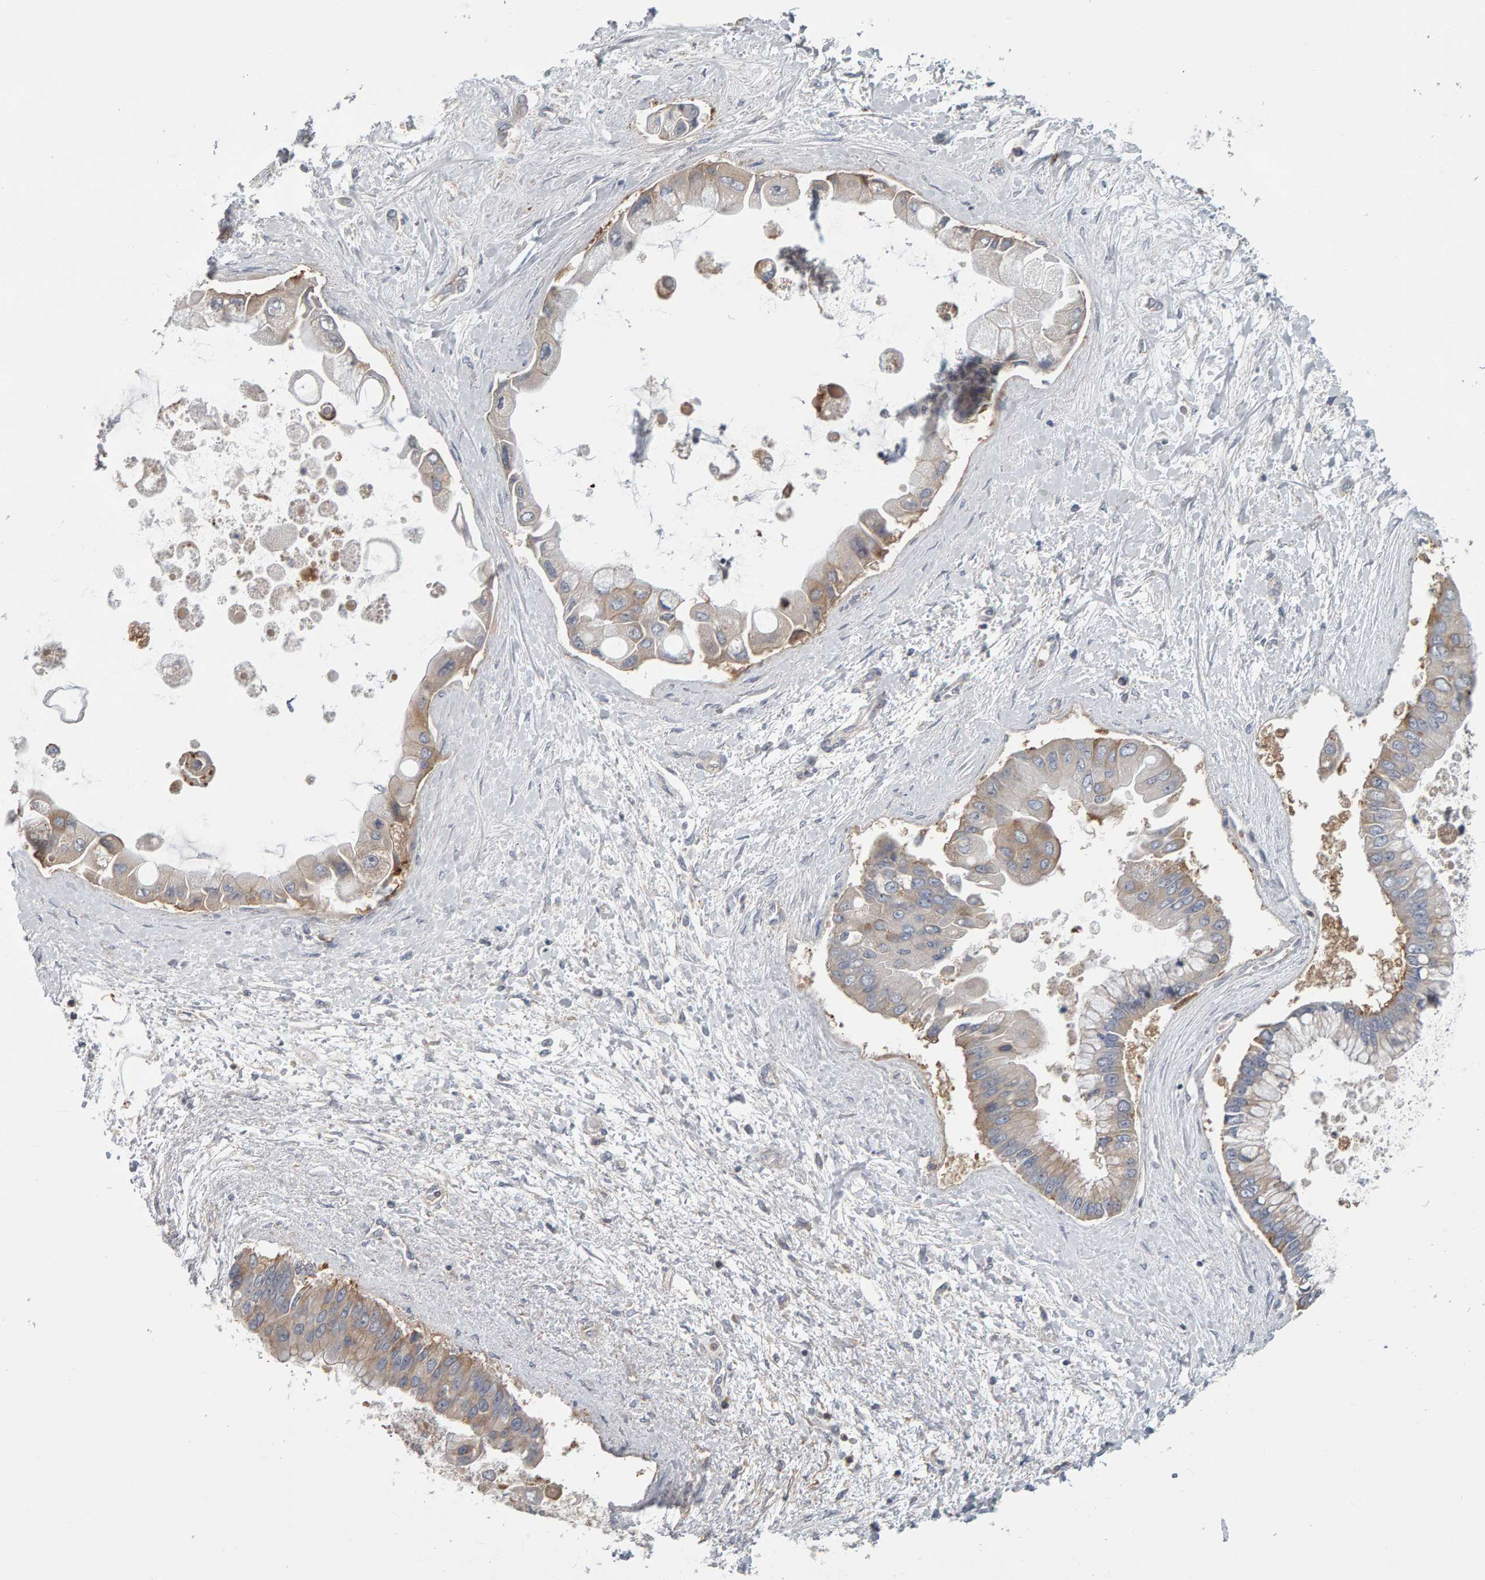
{"staining": {"intensity": "weak", "quantity": "25%-75%", "location": "cytoplasmic/membranous"}, "tissue": "liver cancer", "cell_type": "Tumor cells", "image_type": "cancer", "snomed": [{"axis": "morphology", "description": "Cholangiocarcinoma"}, {"axis": "topography", "description": "Liver"}], "caption": "The photomicrograph shows staining of liver cholangiocarcinoma, revealing weak cytoplasmic/membranous protein expression (brown color) within tumor cells.", "gene": "C9orf72", "patient": {"sex": "male", "age": 50}}